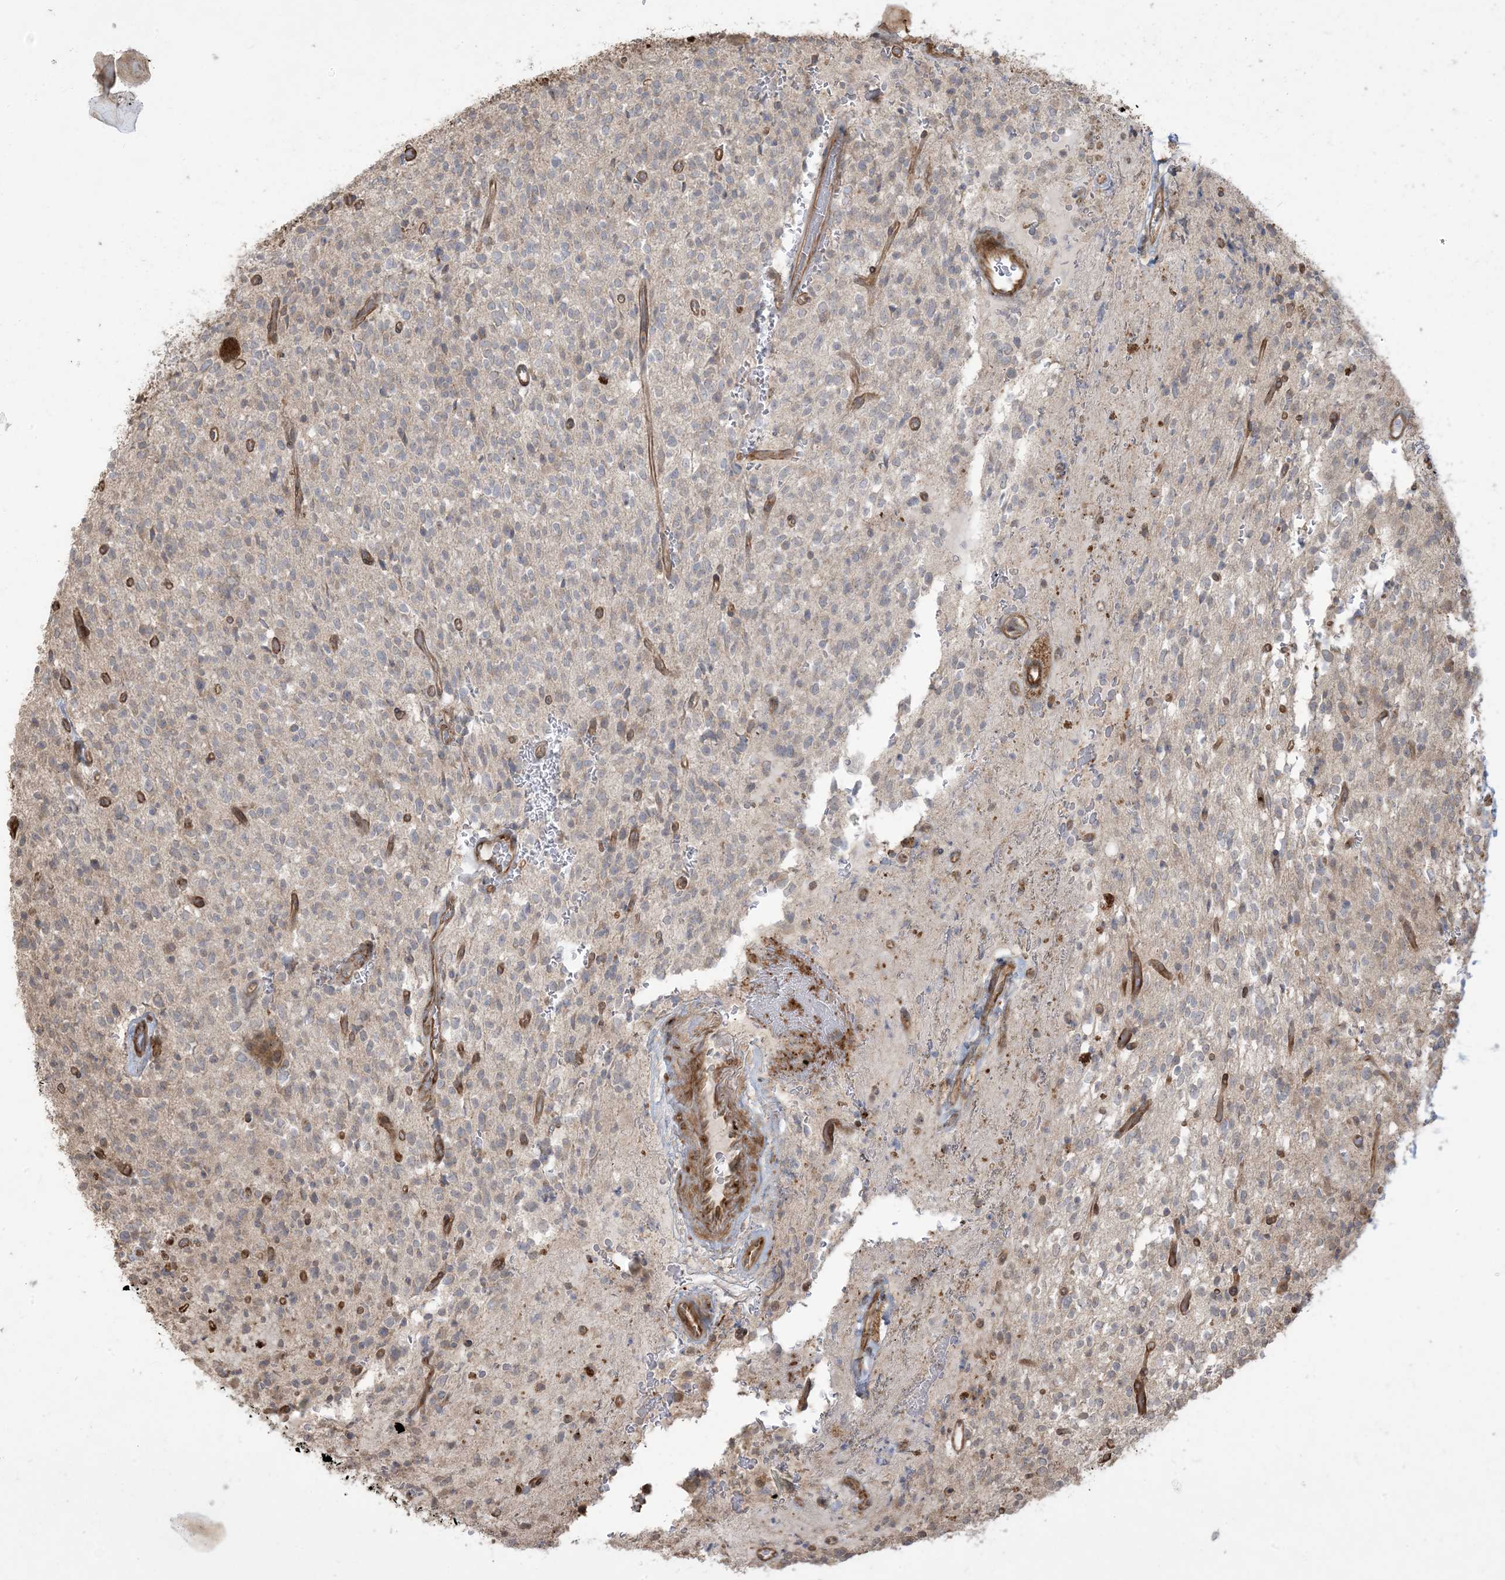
{"staining": {"intensity": "negative", "quantity": "none", "location": "none"}, "tissue": "glioma", "cell_type": "Tumor cells", "image_type": "cancer", "snomed": [{"axis": "morphology", "description": "Glioma, malignant, High grade"}, {"axis": "topography", "description": "Brain"}], "caption": "Tumor cells show no significant protein staining in high-grade glioma (malignant).", "gene": "KLHL18", "patient": {"sex": "male", "age": 34}}